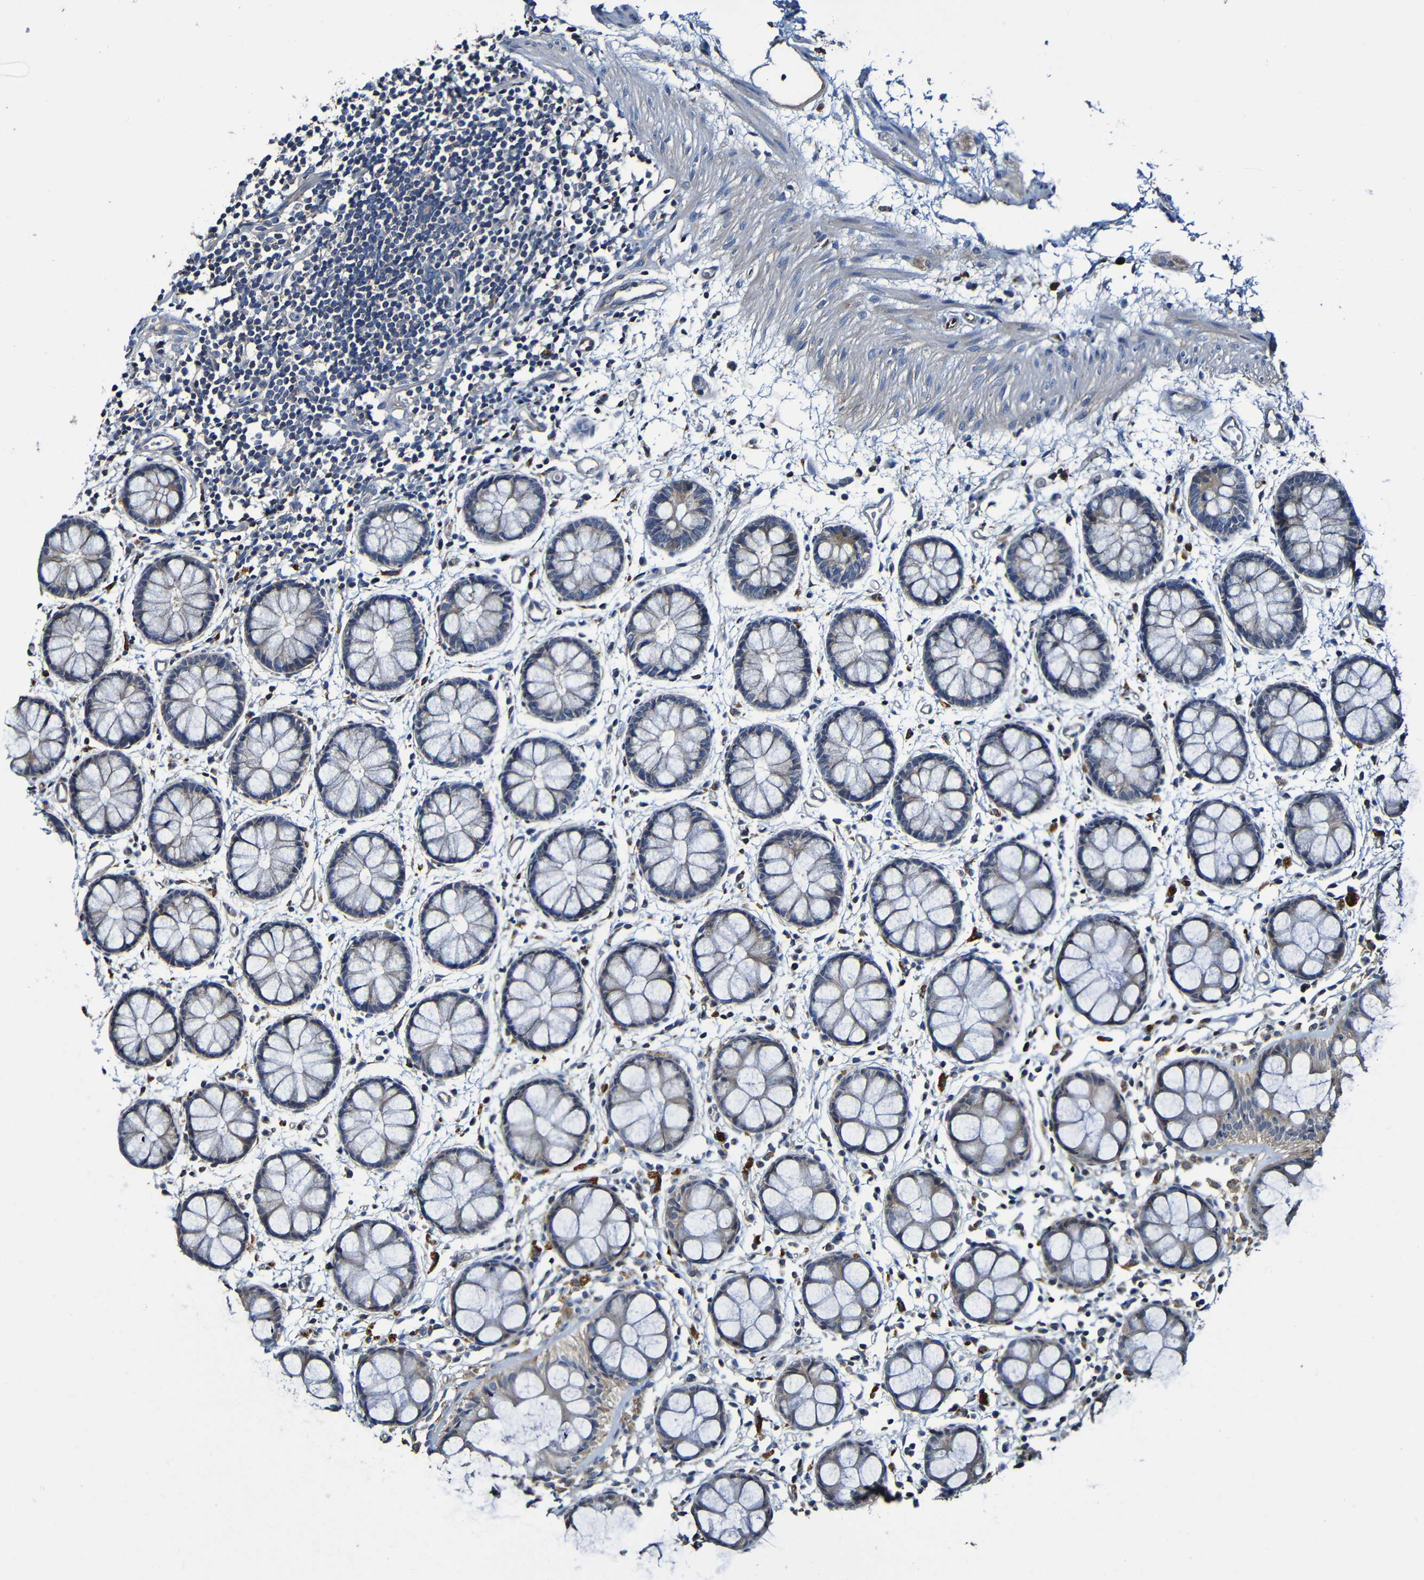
{"staining": {"intensity": "moderate", "quantity": ">75%", "location": "cytoplasmic/membranous"}, "tissue": "rectum", "cell_type": "Glandular cells", "image_type": "normal", "snomed": [{"axis": "morphology", "description": "Normal tissue, NOS"}, {"axis": "topography", "description": "Rectum"}], "caption": "Rectum stained with DAB IHC demonstrates medium levels of moderate cytoplasmic/membranous expression in approximately >75% of glandular cells.", "gene": "ADAM15", "patient": {"sex": "female", "age": 66}}